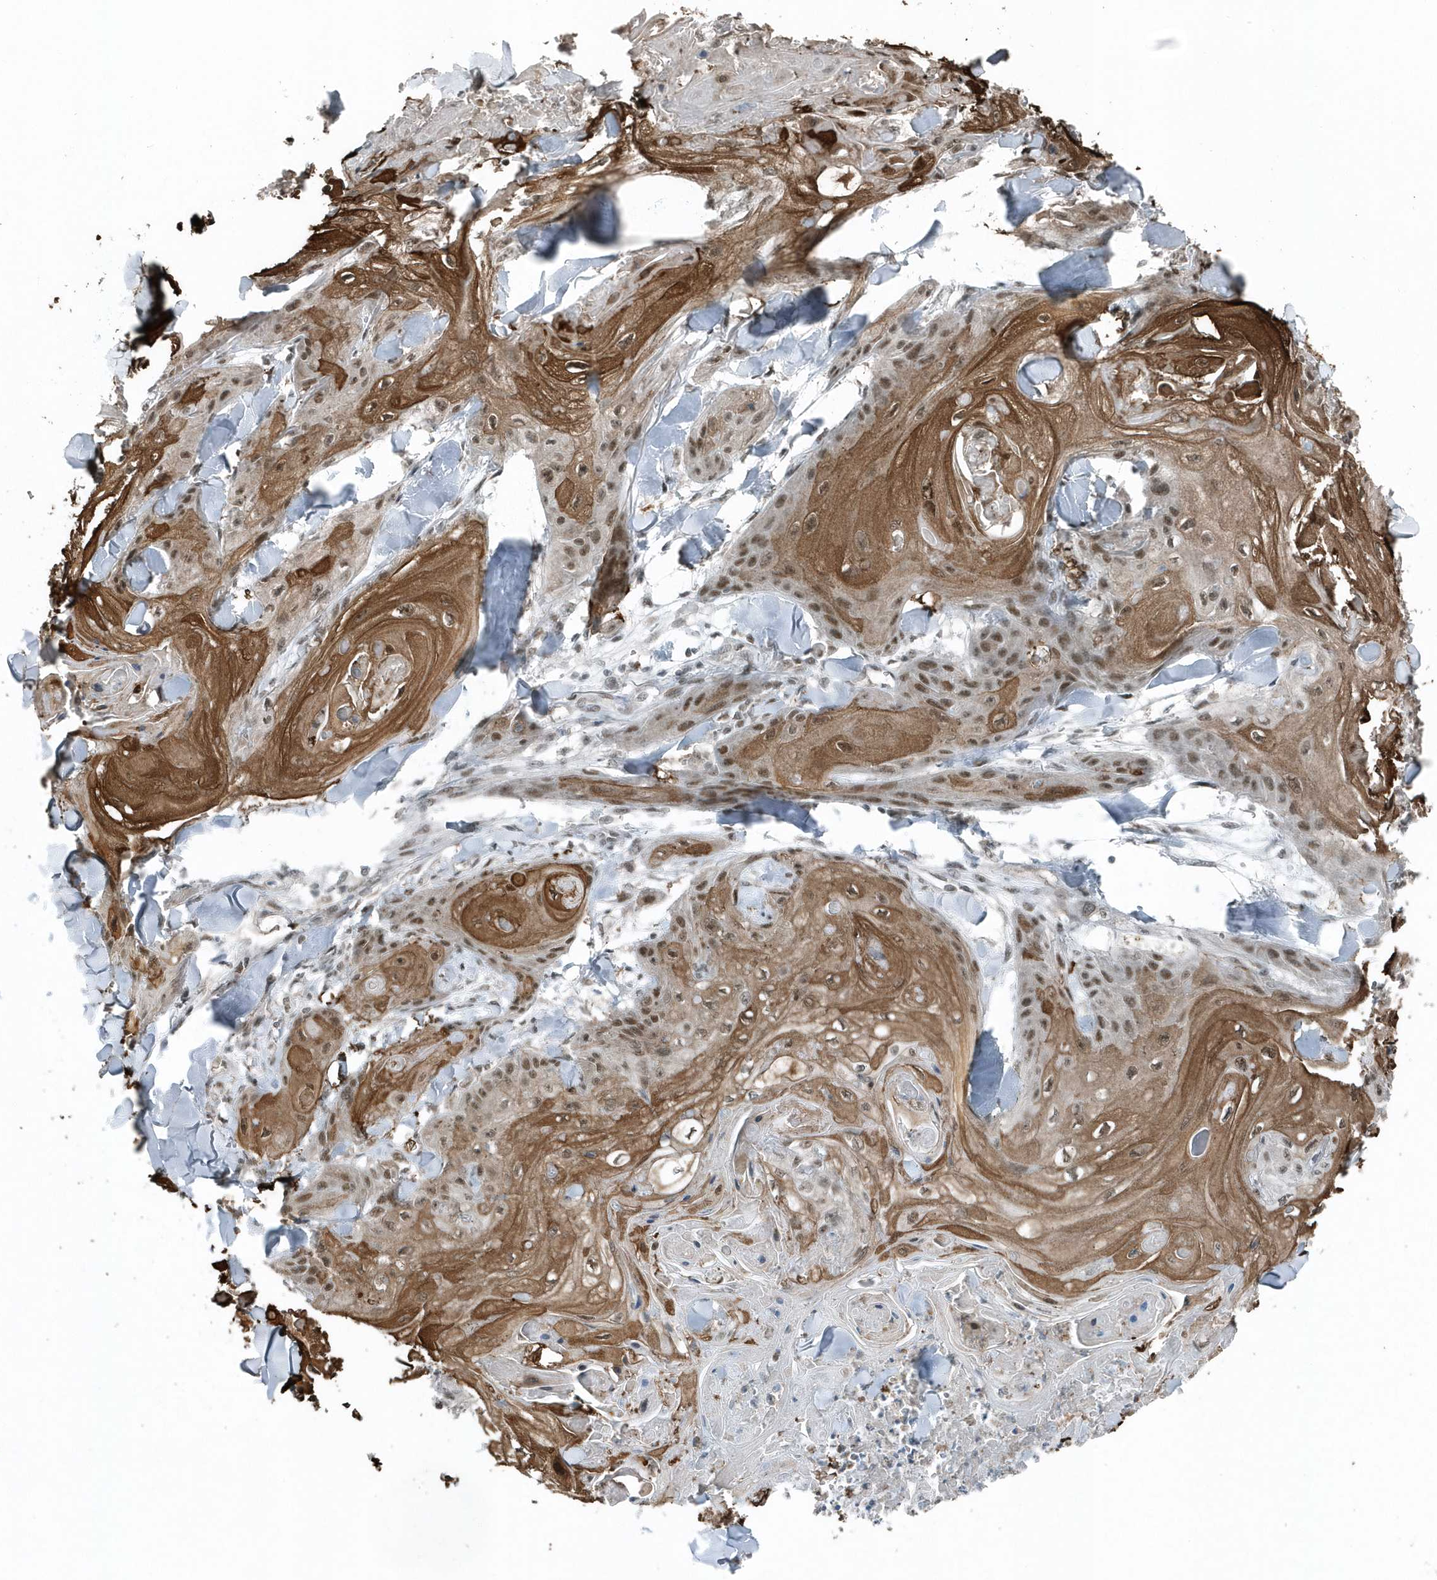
{"staining": {"intensity": "moderate", "quantity": ">75%", "location": "cytoplasmic/membranous,nuclear"}, "tissue": "skin cancer", "cell_type": "Tumor cells", "image_type": "cancer", "snomed": [{"axis": "morphology", "description": "Squamous cell carcinoma, NOS"}, {"axis": "topography", "description": "Skin"}], "caption": "High-power microscopy captured an immunohistochemistry (IHC) photomicrograph of skin cancer, revealing moderate cytoplasmic/membranous and nuclear staining in about >75% of tumor cells.", "gene": "YTHDC1", "patient": {"sex": "male", "age": 74}}